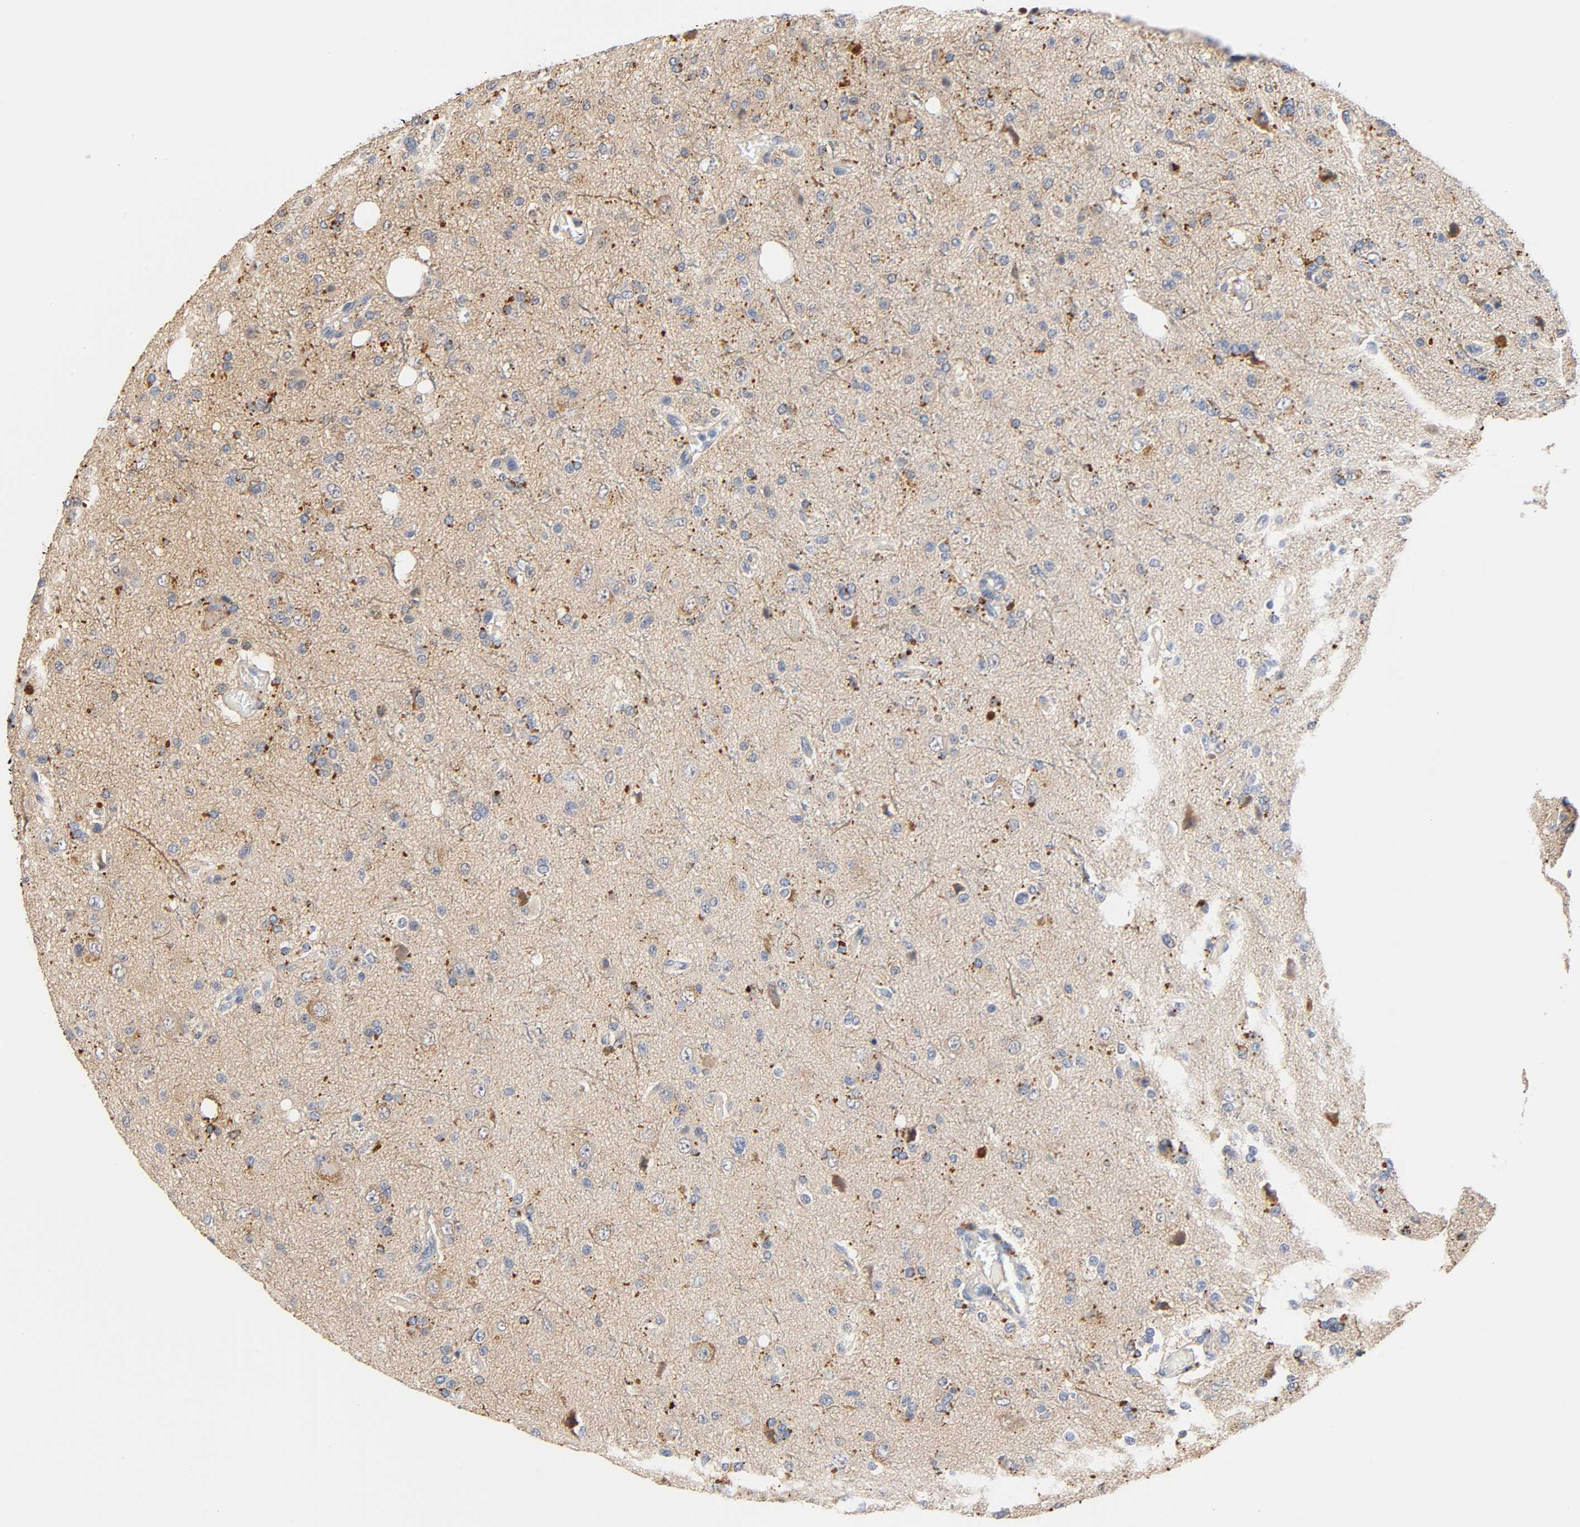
{"staining": {"intensity": "weak", "quantity": "25%-75%", "location": "cytoplasmic/membranous"}, "tissue": "glioma", "cell_type": "Tumor cells", "image_type": "cancer", "snomed": [{"axis": "morphology", "description": "Glioma, malignant, High grade"}, {"axis": "topography", "description": "Brain"}], "caption": "The photomicrograph displays staining of malignant glioma (high-grade), revealing weak cytoplasmic/membranous protein positivity (brown color) within tumor cells.", "gene": "UCKL1", "patient": {"sex": "male", "age": 47}}